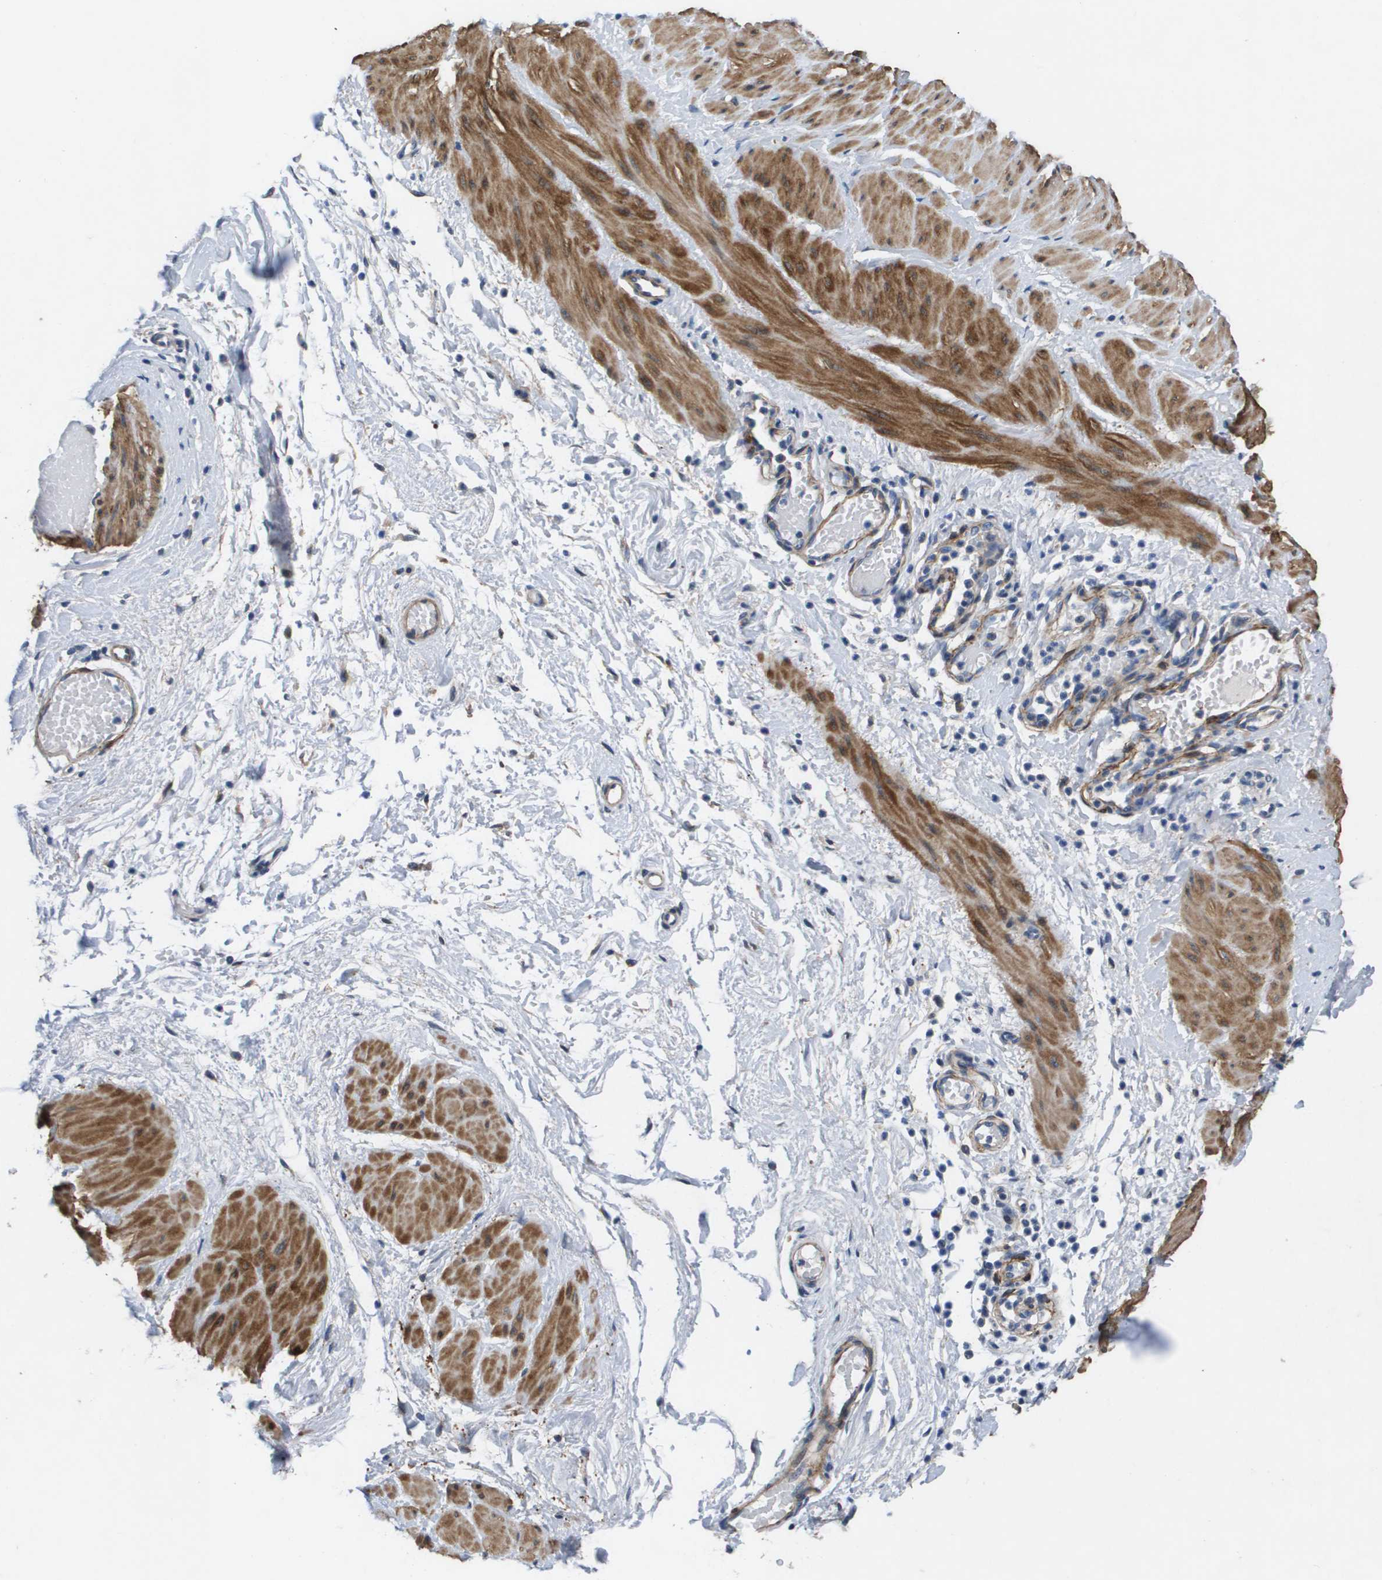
{"staining": {"intensity": "negative", "quantity": "none", "location": "none"}, "tissue": "adipose tissue", "cell_type": "Adipocytes", "image_type": "normal", "snomed": [{"axis": "morphology", "description": "Normal tissue, NOS"}, {"axis": "topography", "description": "Soft tissue"}, {"axis": "topography", "description": "Vascular tissue"}], "caption": "This micrograph is of normal adipose tissue stained with IHC to label a protein in brown with the nuclei are counter-stained blue. There is no positivity in adipocytes. (DAB immunohistochemistry (IHC), high magnification).", "gene": "LPP", "patient": {"sex": "female", "age": 35}}